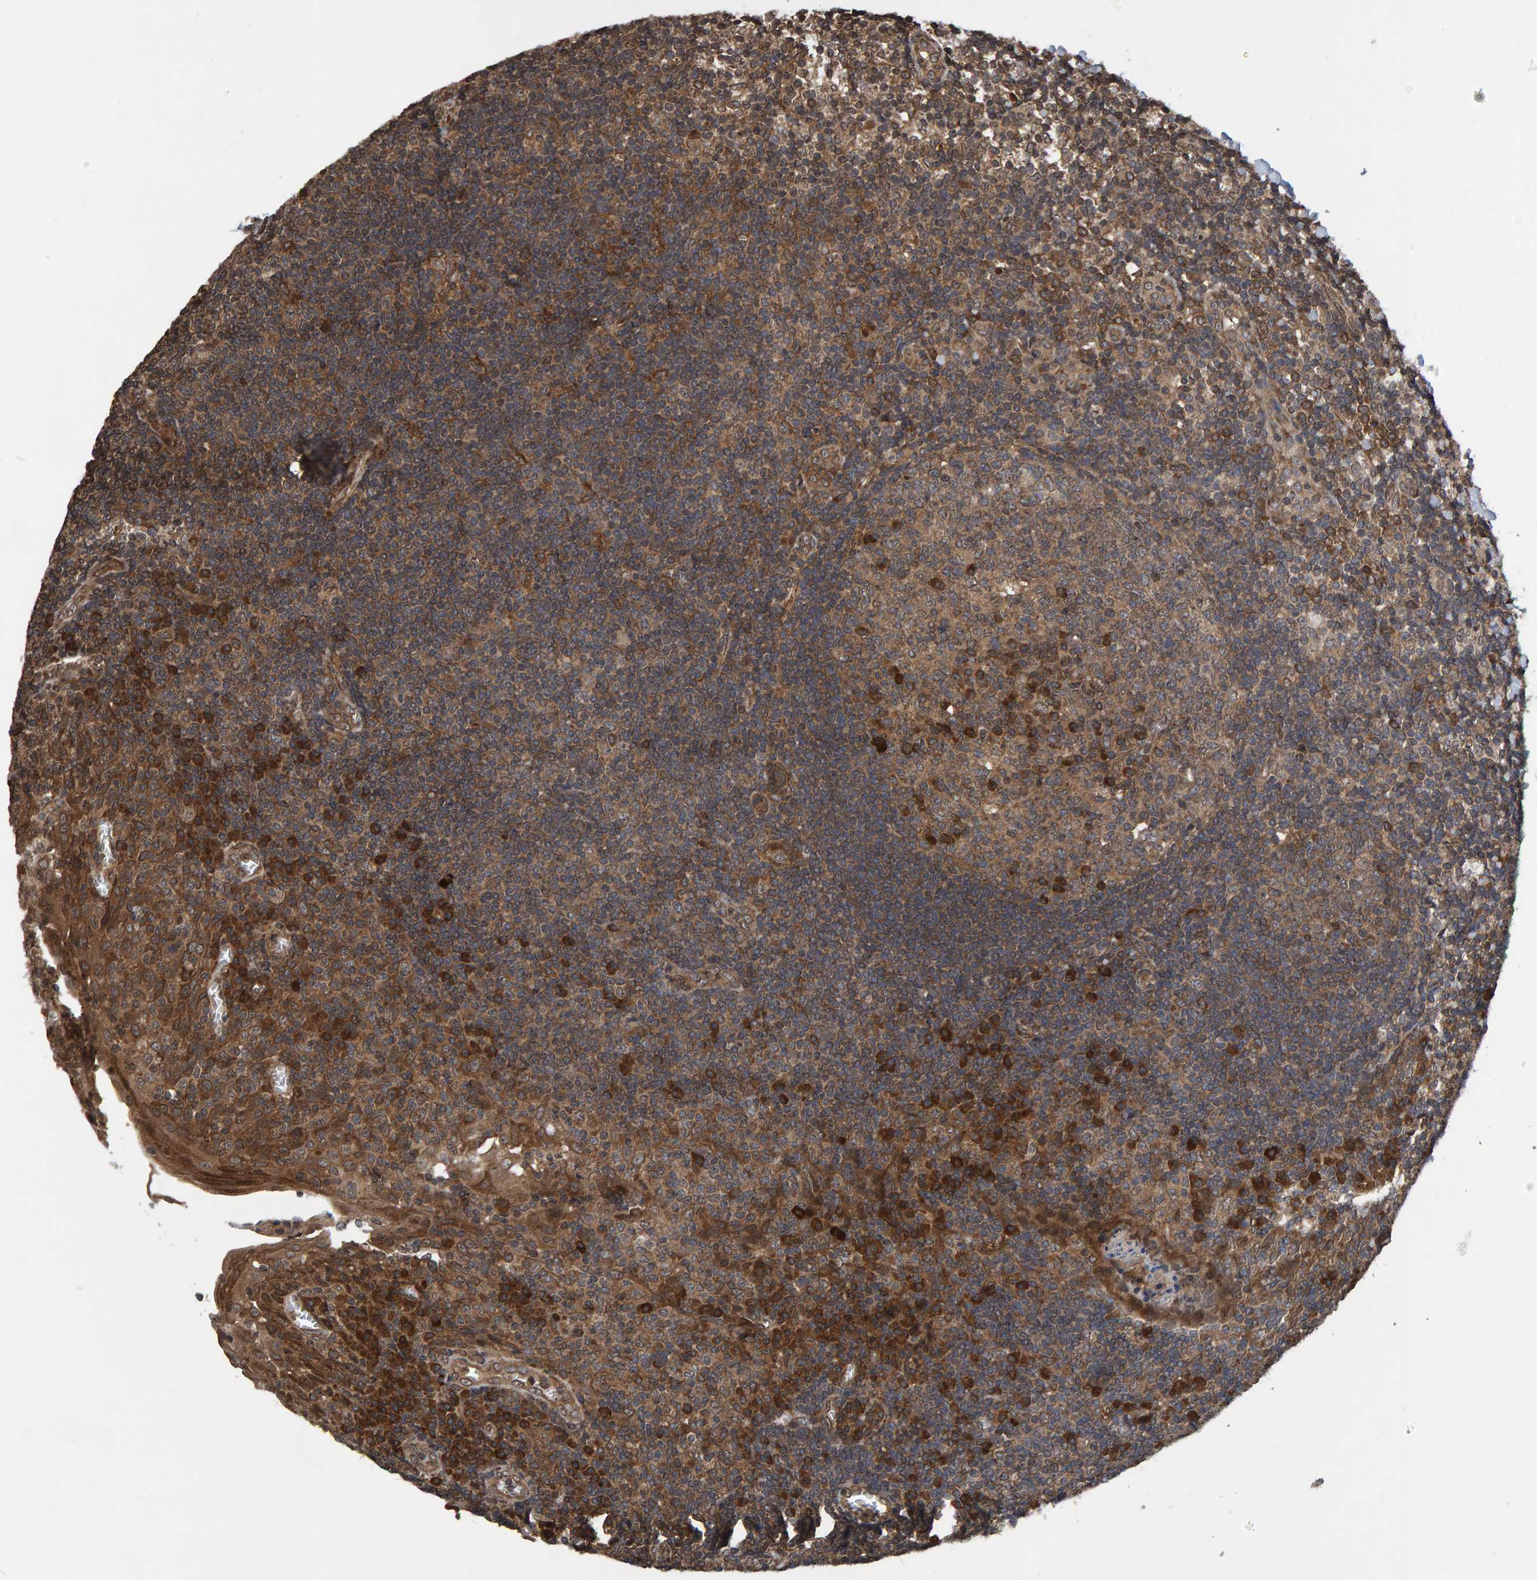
{"staining": {"intensity": "moderate", "quantity": ">75%", "location": "cytoplasmic/membranous"}, "tissue": "tonsil", "cell_type": "Germinal center cells", "image_type": "normal", "snomed": [{"axis": "morphology", "description": "Normal tissue, NOS"}, {"axis": "topography", "description": "Tonsil"}], "caption": "Human tonsil stained with a brown dye exhibits moderate cytoplasmic/membranous positive staining in approximately >75% of germinal center cells.", "gene": "GAB2", "patient": {"sex": "male", "age": 37}}